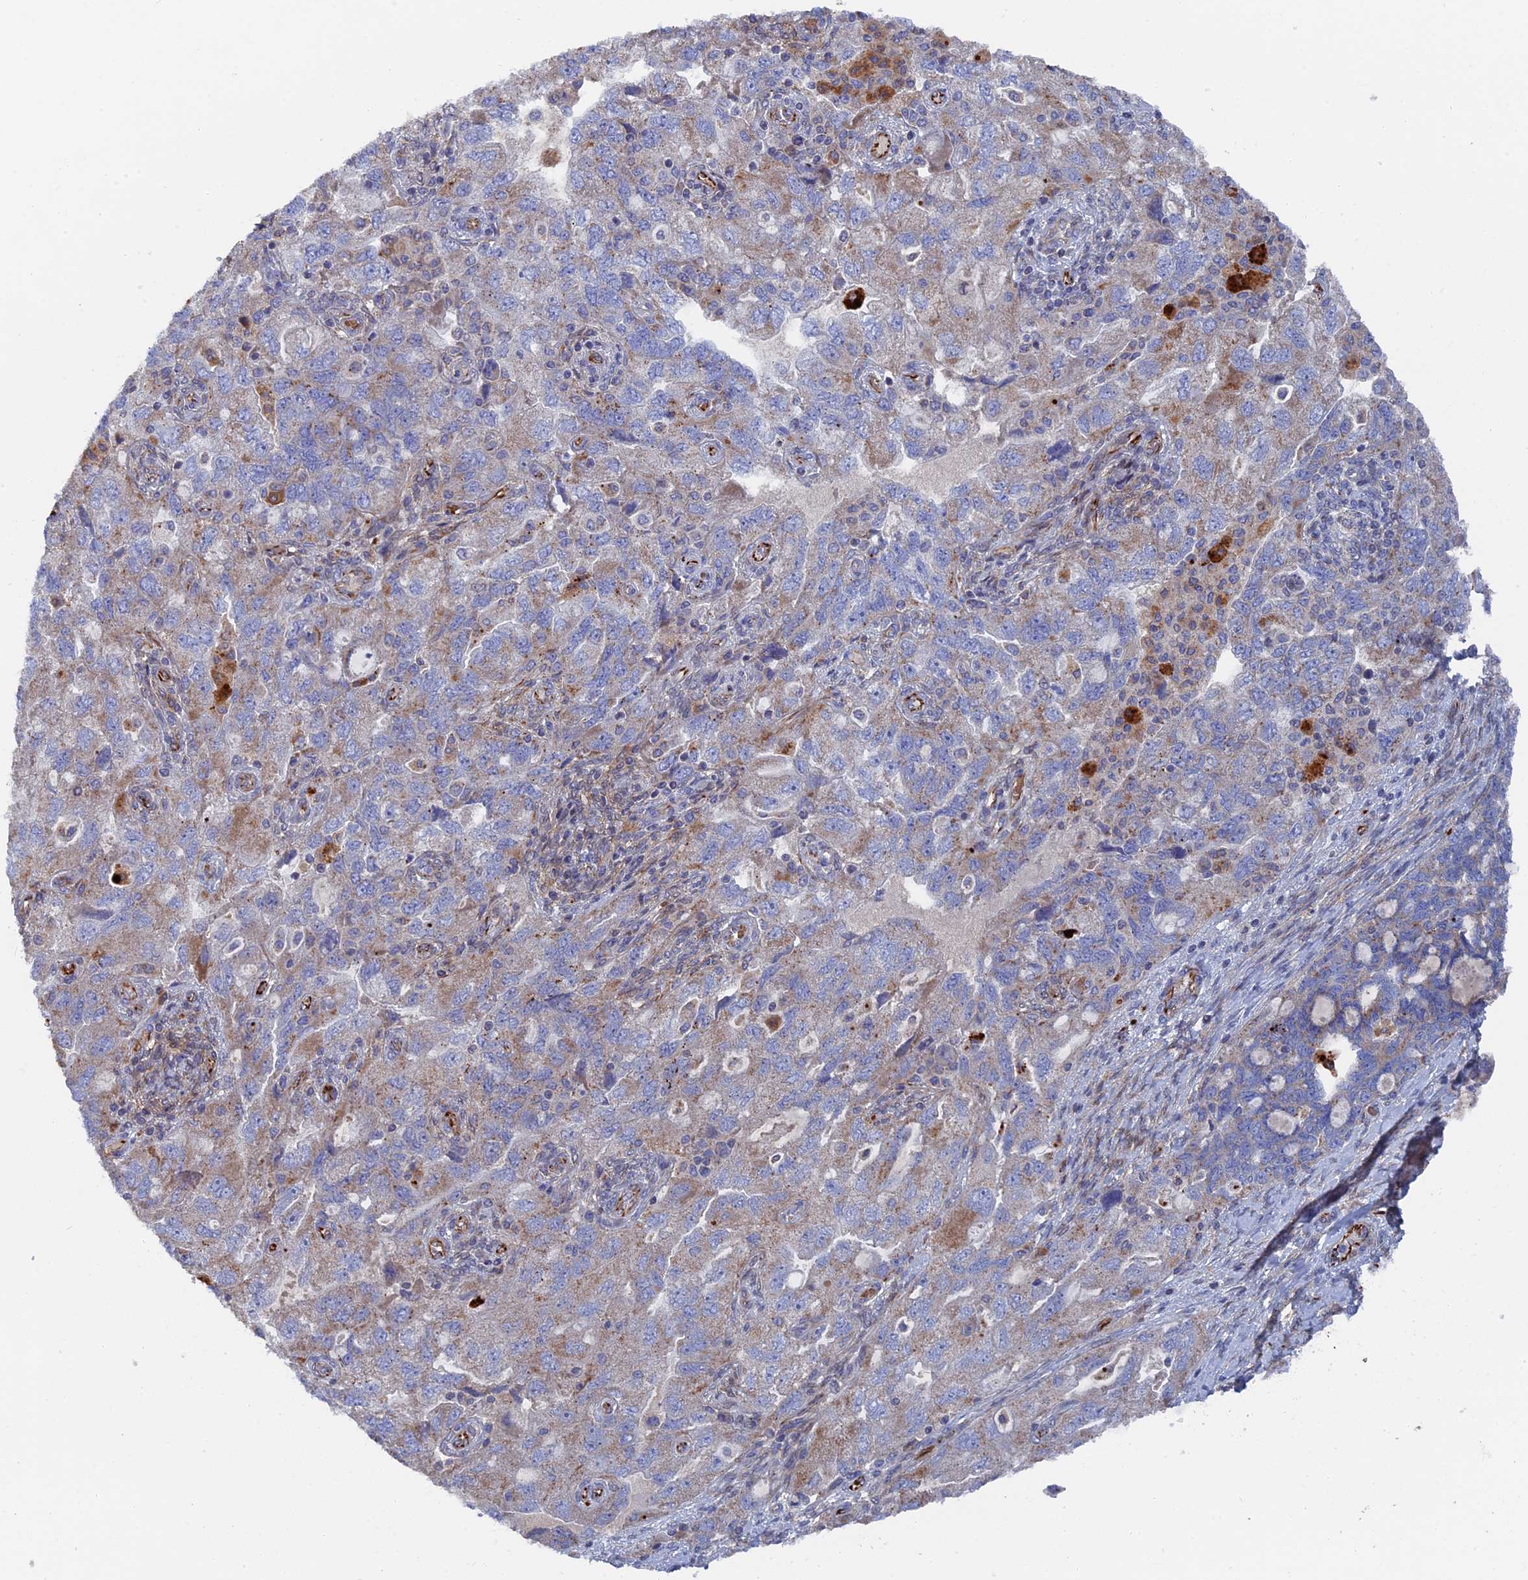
{"staining": {"intensity": "weak", "quantity": "25%-75%", "location": "cytoplasmic/membranous"}, "tissue": "ovarian cancer", "cell_type": "Tumor cells", "image_type": "cancer", "snomed": [{"axis": "morphology", "description": "Carcinoma, endometroid"}, {"axis": "topography", "description": "Ovary"}], "caption": "A high-resolution image shows immunohistochemistry staining of endometroid carcinoma (ovarian), which reveals weak cytoplasmic/membranous positivity in about 25%-75% of tumor cells.", "gene": "SMG9", "patient": {"sex": "female", "age": 51}}